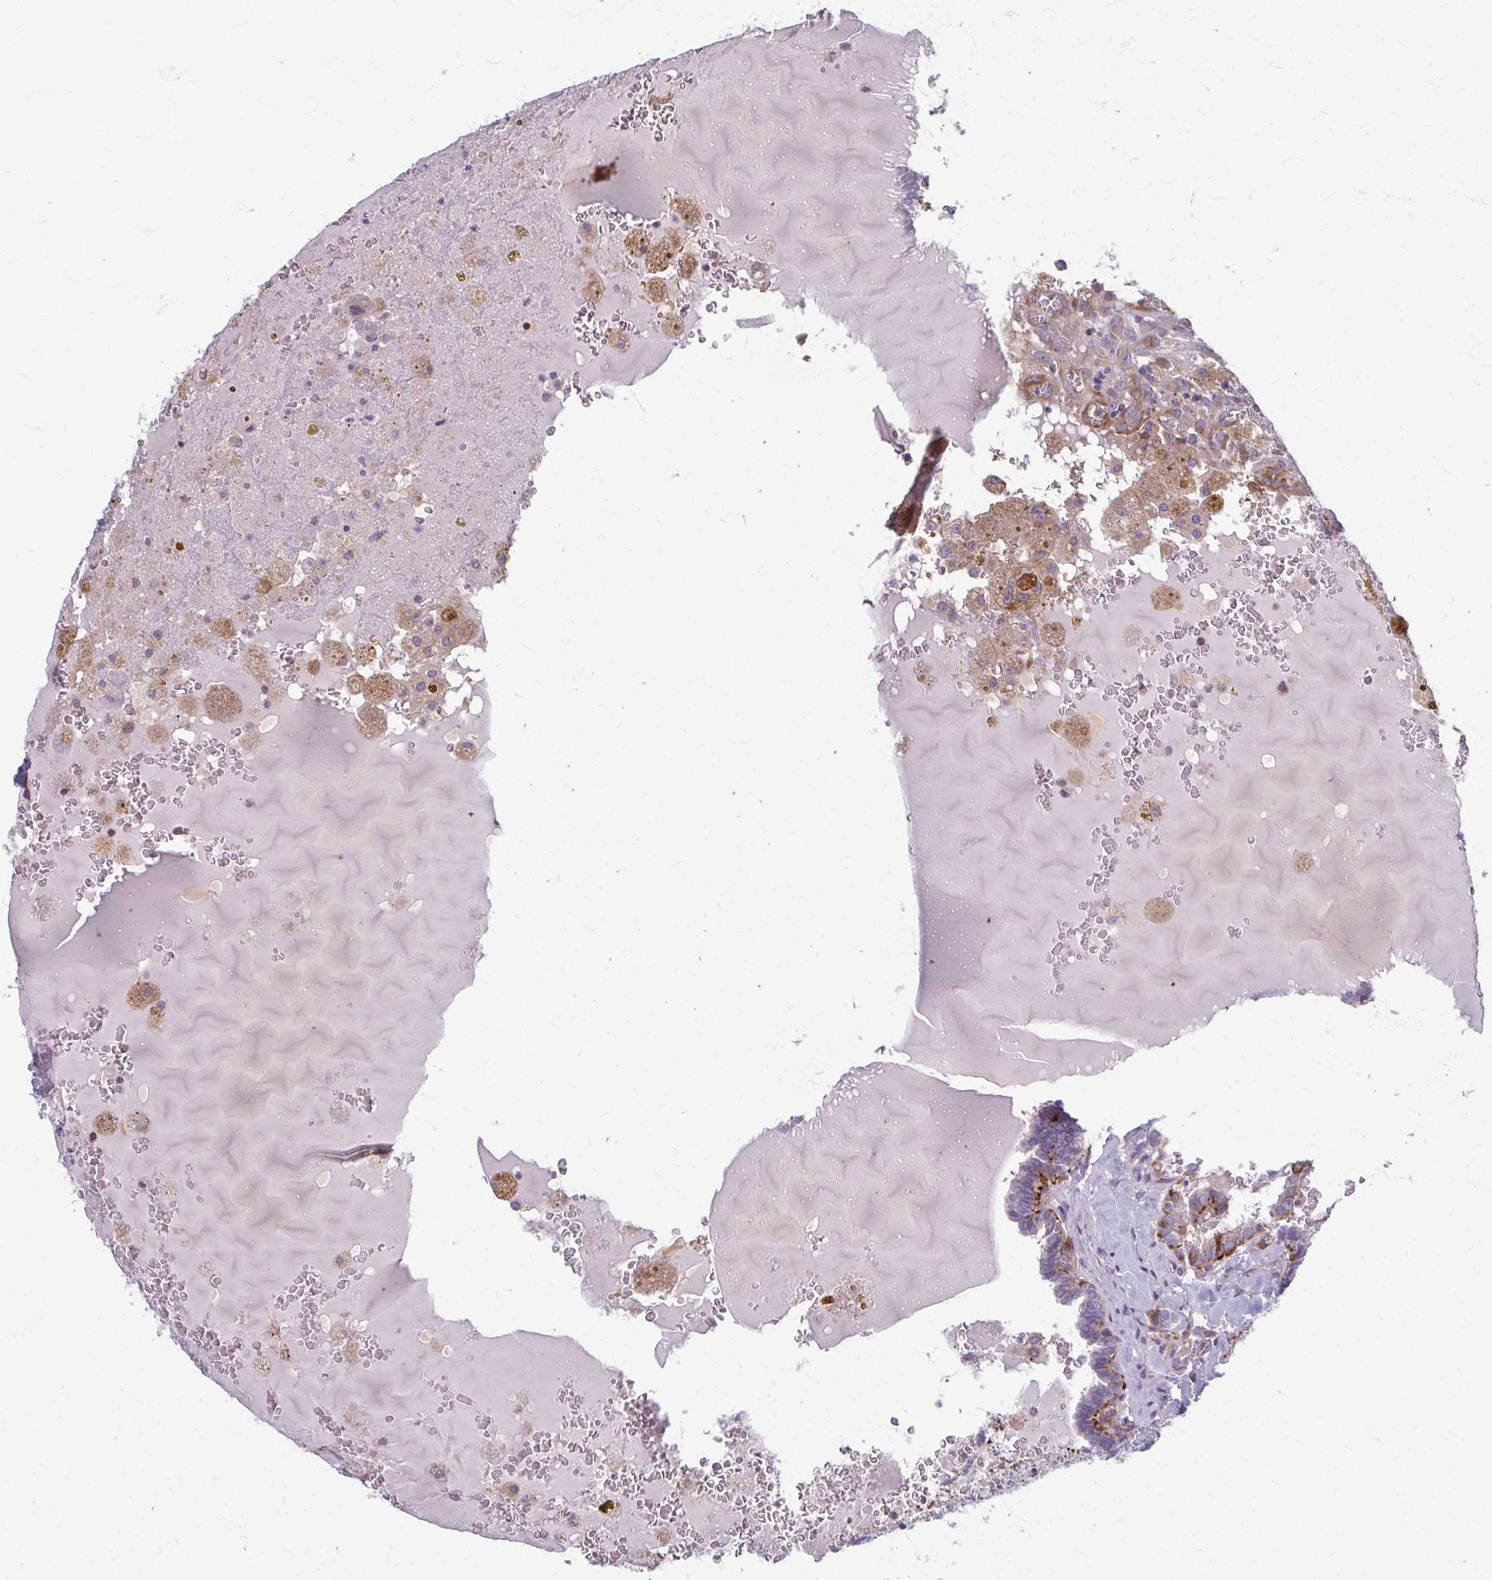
{"staining": {"intensity": "weak", "quantity": "<25%", "location": "cytoplasmic/membranous"}, "tissue": "thyroid cancer", "cell_type": "Tumor cells", "image_type": "cancer", "snomed": [{"axis": "morphology", "description": "Papillary adenocarcinoma, NOS"}, {"axis": "topography", "description": "Thyroid gland"}], "caption": "A high-resolution photomicrograph shows IHC staining of papillary adenocarcinoma (thyroid), which demonstrates no significant expression in tumor cells.", "gene": "EID2B", "patient": {"sex": "female", "age": 39}}